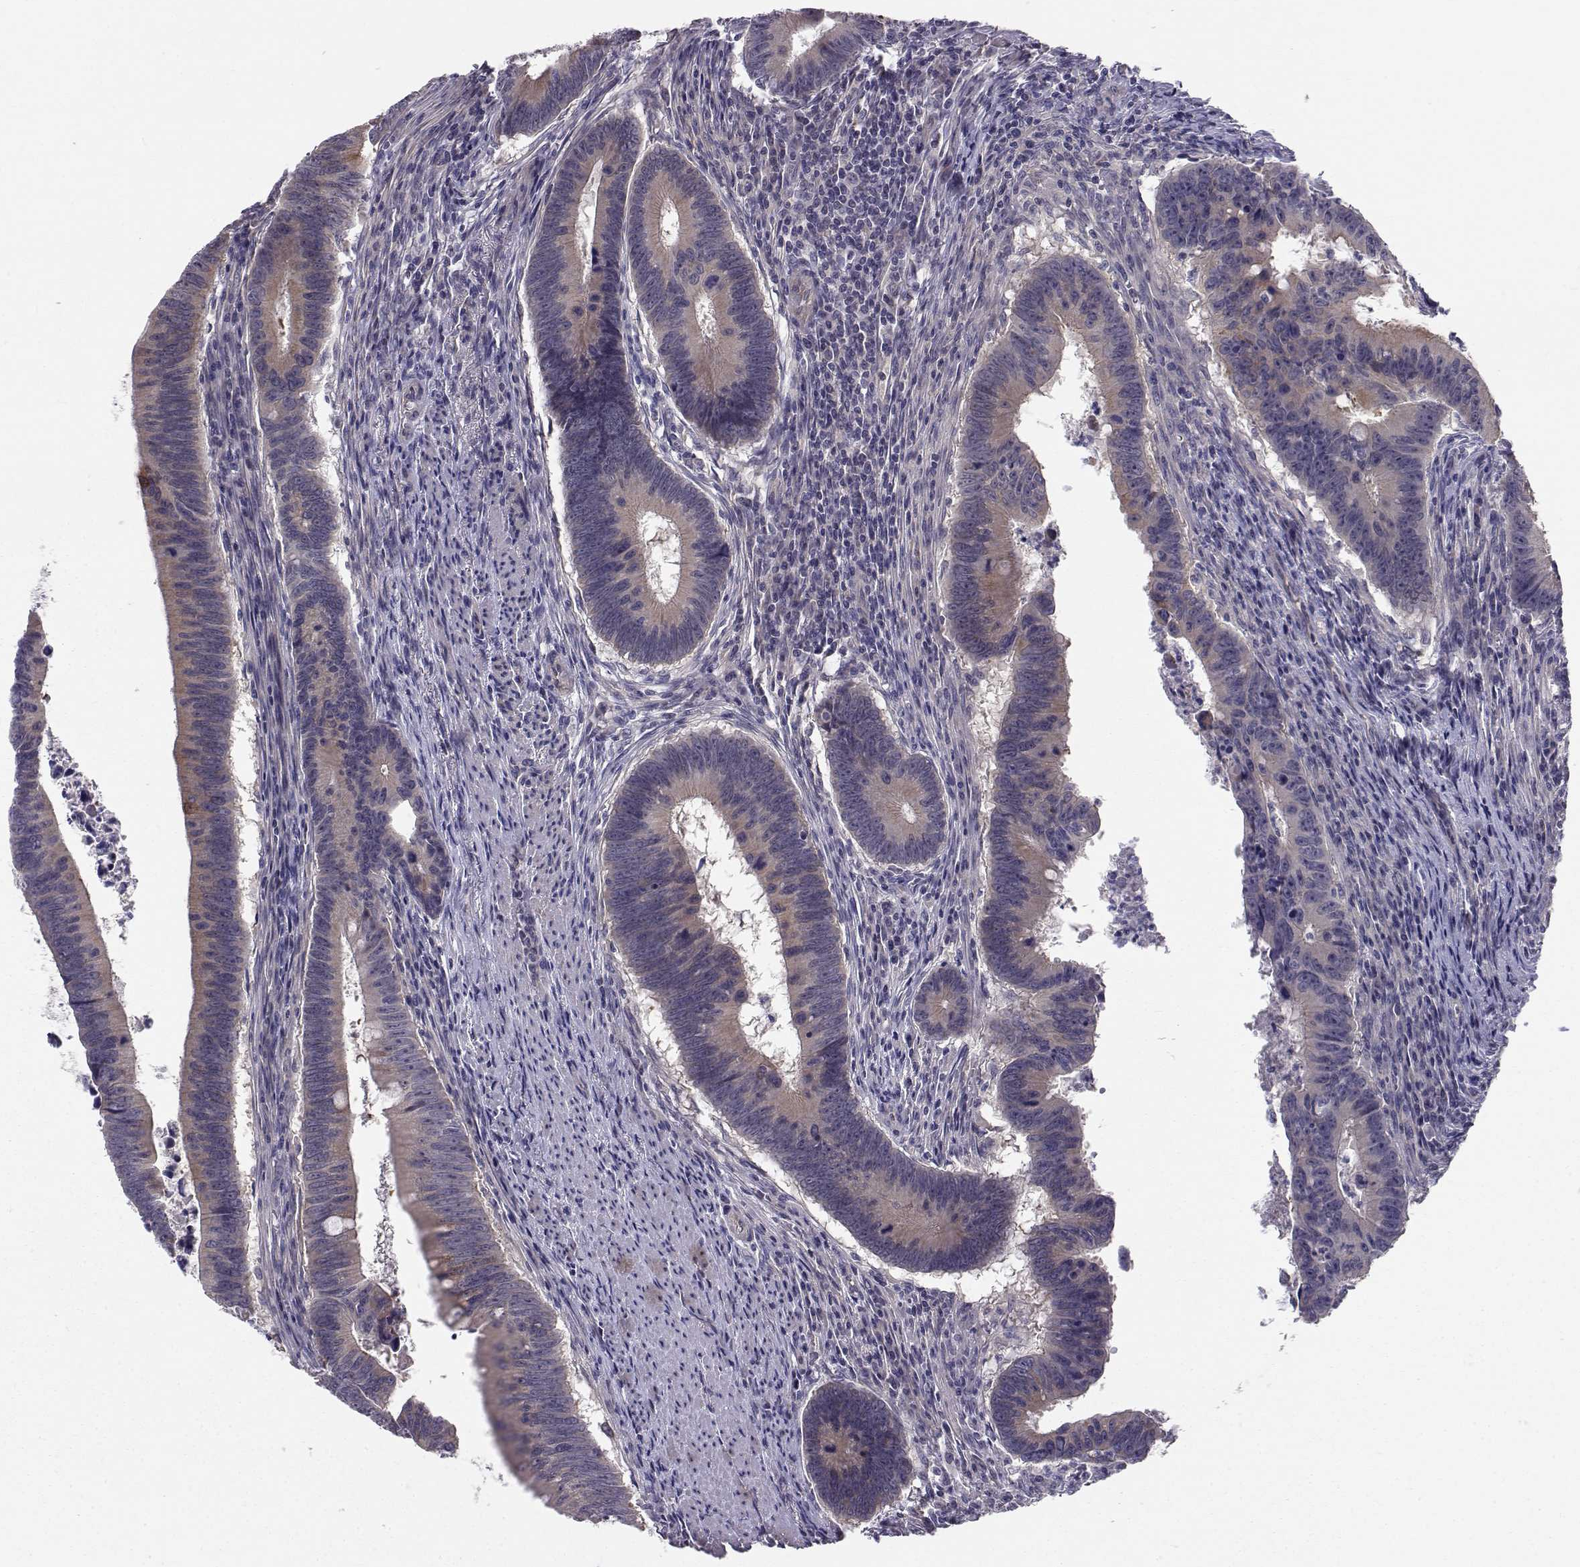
{"staining": {"intensity": "weak", "quantity": ">75%", "location": "cytoplasmic/membranous"}, "tissue": "colorectal cancer", "cell_type": "Tumor cells", "image_type": "cancer", "snomed": [{"axis": "morphology", "description": "Adenocarcinoma, NOS"}, {"axis": "topography", "description": "Colon"}], "caption": "Protein staining demonstrates weak cytoplasmic/membranous expression in about >75% of tumor cells in colorectal cancer.", "gene": "PEX5L", "patient": {"sex": "female", "age": 87}}